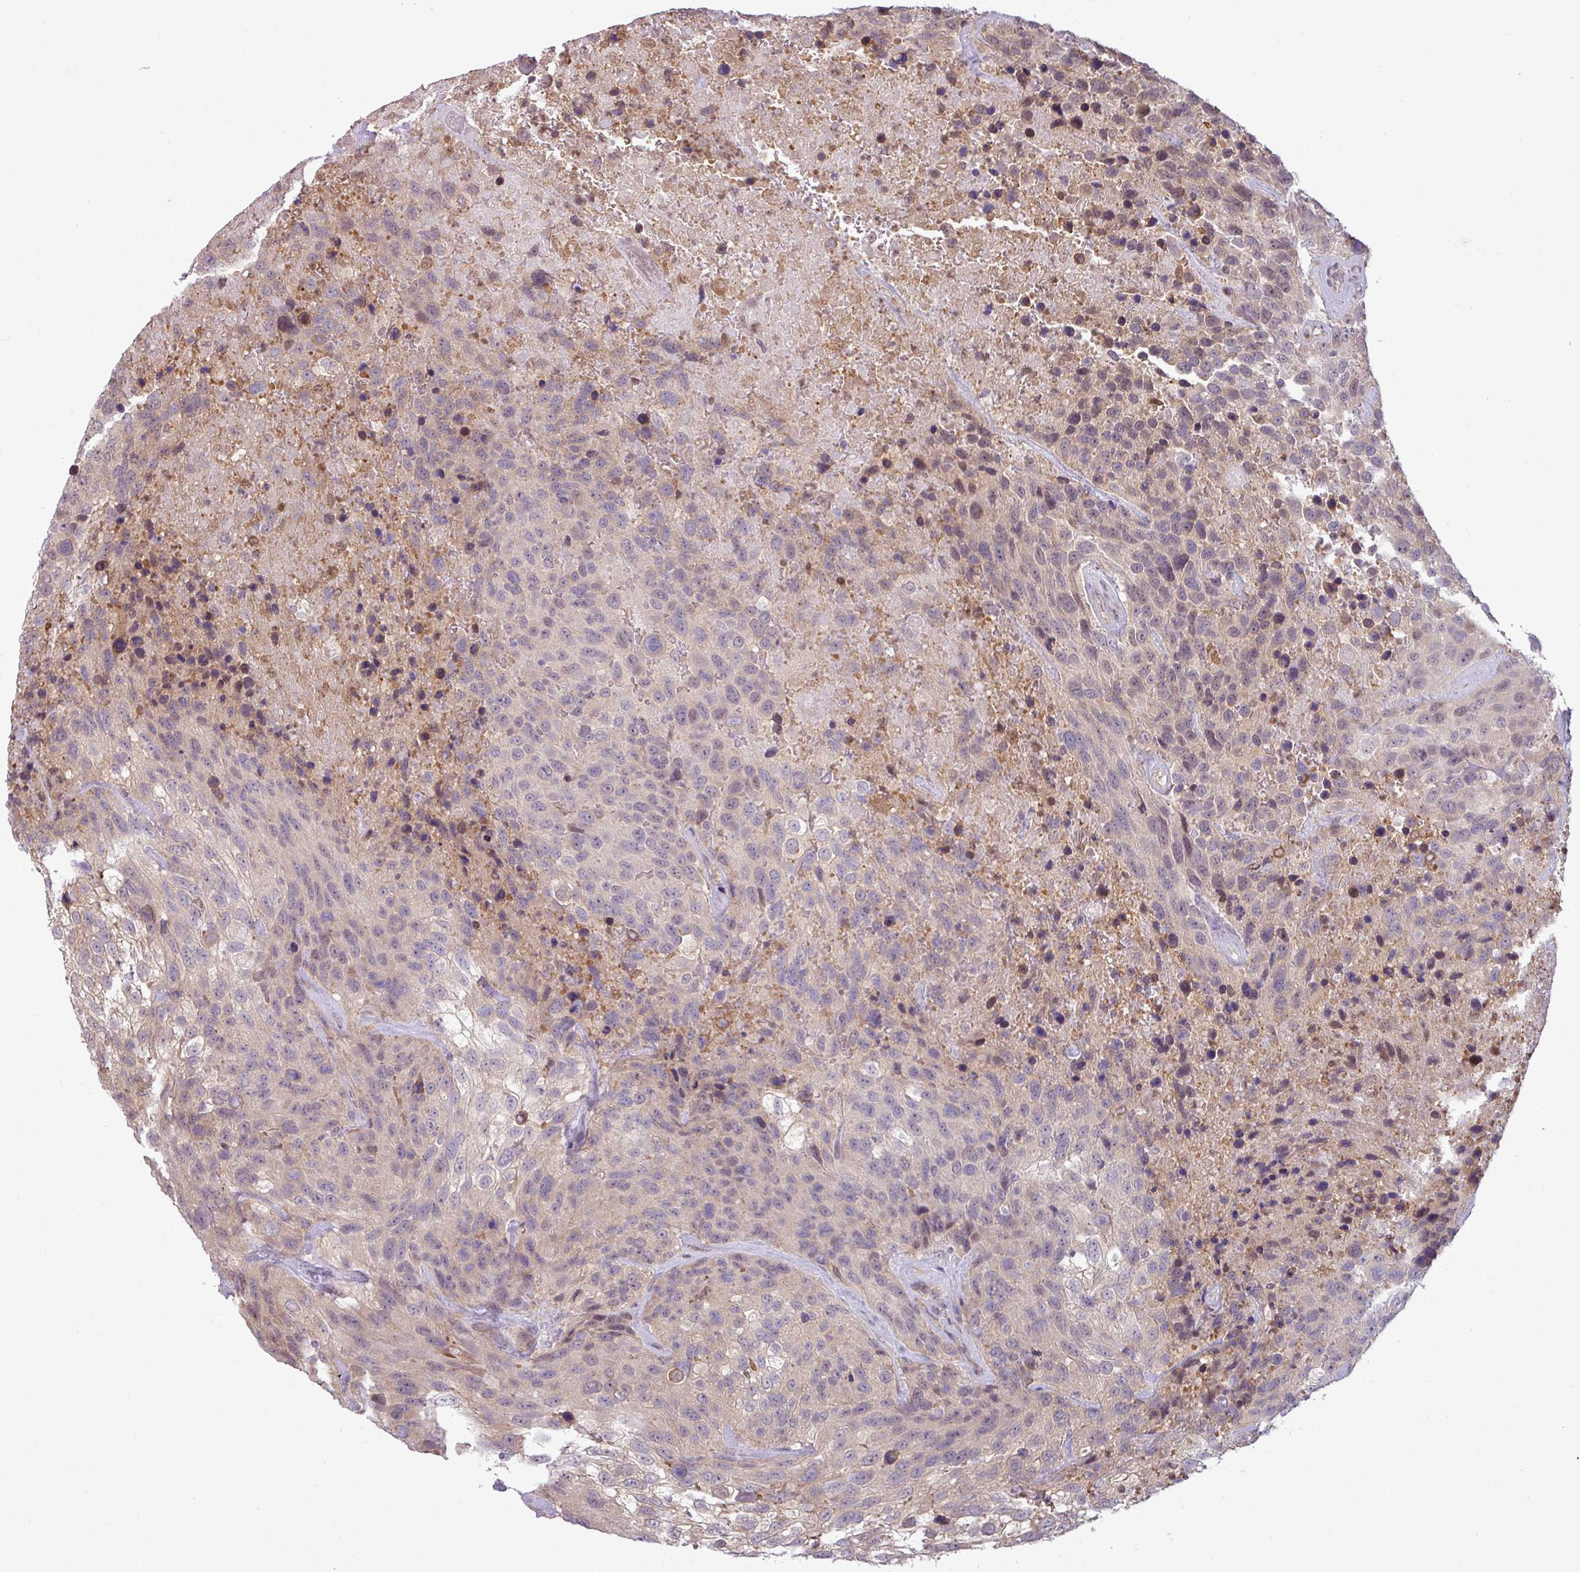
{"staining": {"intensity": "moderate", "quantity": "<25%", "location": "cytoplasmic/membranous,nuclear"}, "tissue": "urothelial cancer", "cell_type": "Tumor cells", "image_type": "cancer", "snomed": [{"axis": "morphology", "description": "Urothelial carcinoma, High grade"}, {"axis": "topography", "description": "Urinary bladder"}], "caption": "The immunohistochemical stain labels moderate cytoplasmic/membranous and nuclear positivity in tumor cells of urothelial carcinoma (high-grade) tissue.", "gene": "CCDC144A", "patient": {"sex": "female", "age": 70}}